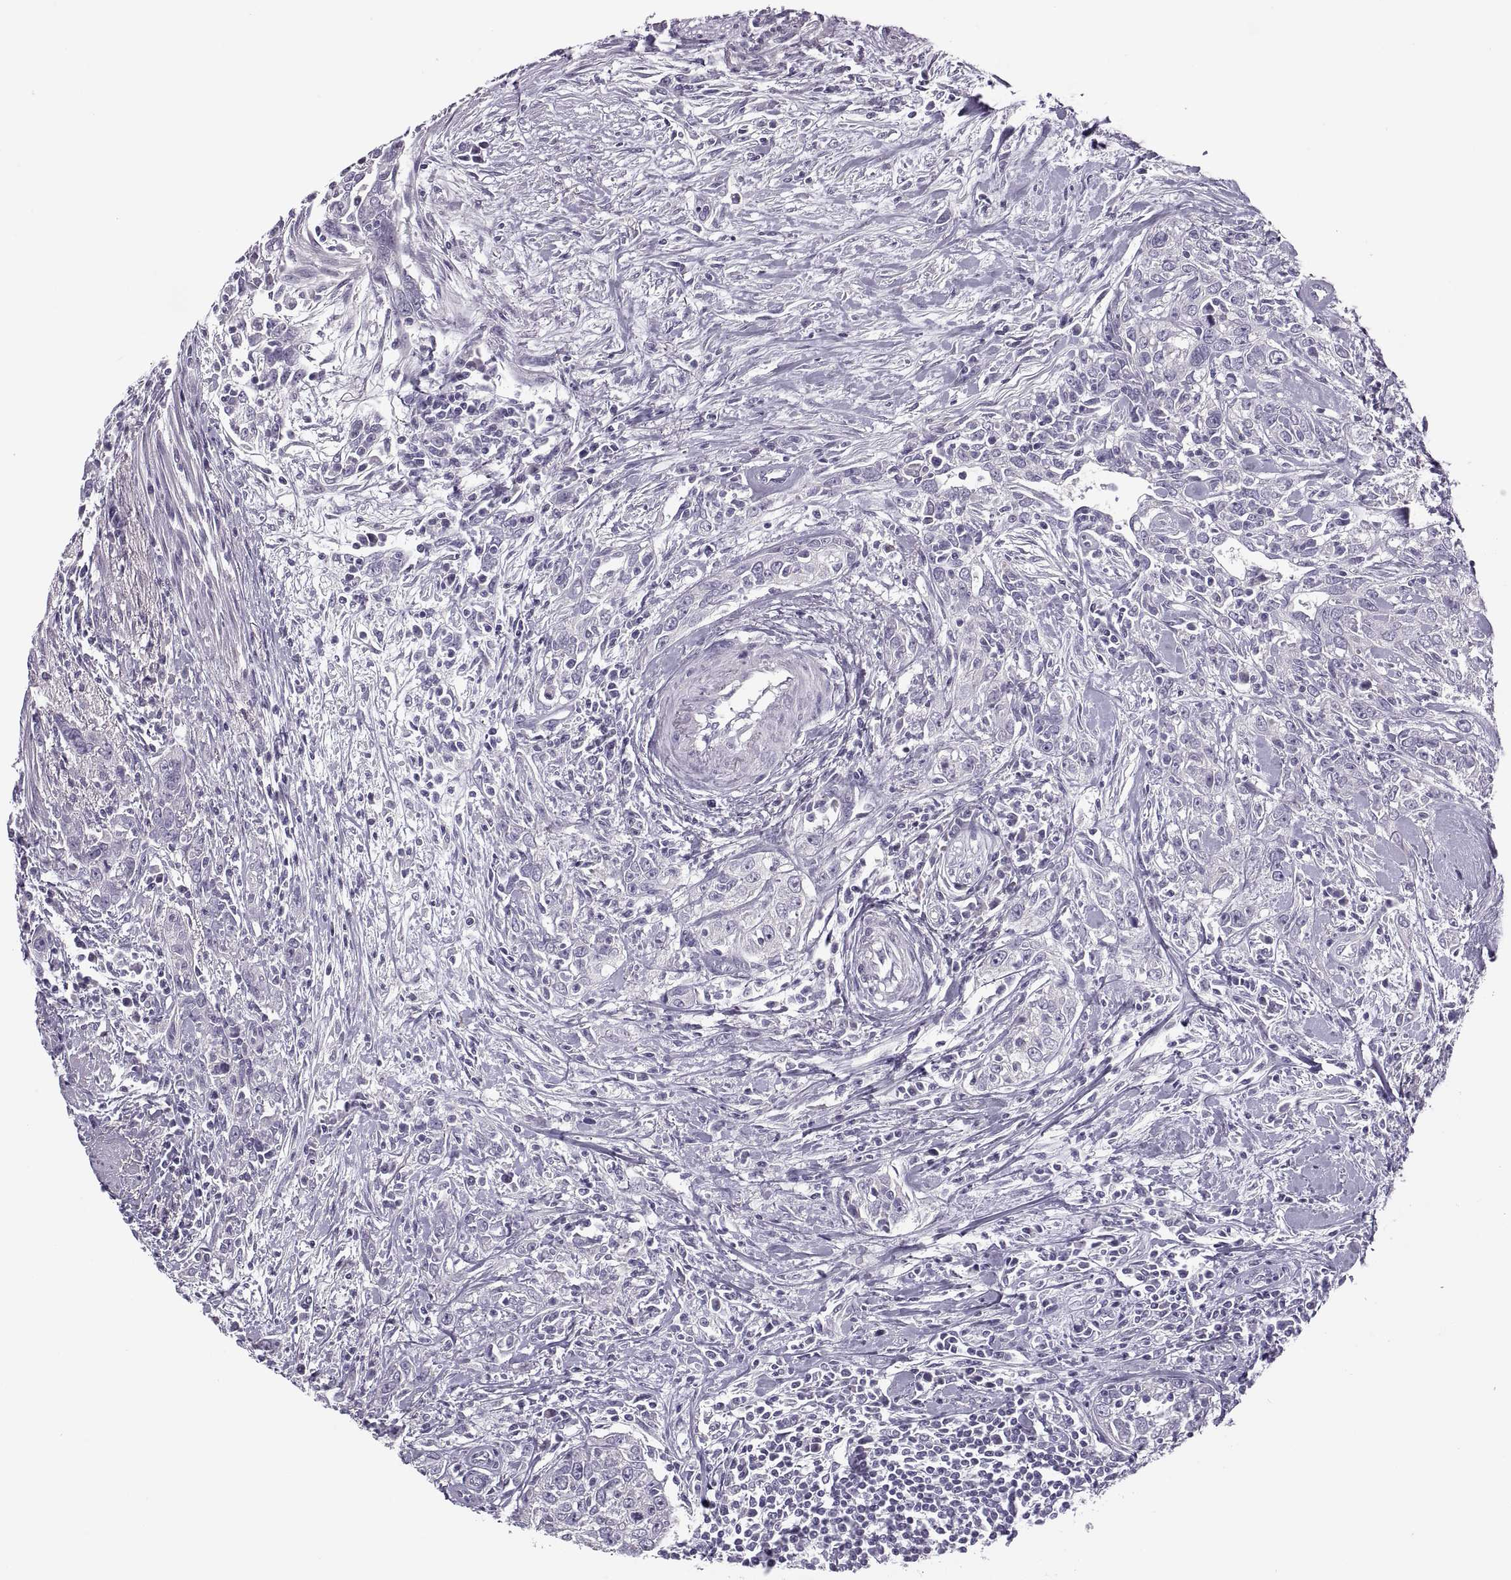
{"staining": {"intensity": "negative", "quantity": "none", "location": "none"}, "tissue": "urothelial cancer", "cell_type": "Tumor cells", "image_type": "cancer", "snomed": [{"axis": "morphology", "description": "Urothelial carcinoma, High grade"}, {"axis": "topography", "description": "Urinary bladder"}], "caption": "IHC image of neoplastic tissue: human urothelial cancer stained with DAB (3,3'-diaminobenzidine) reveals no significant protein staining in tumor cells.", "gene": "PRSS54", "patient": {"sex": "male", "age": 83}}